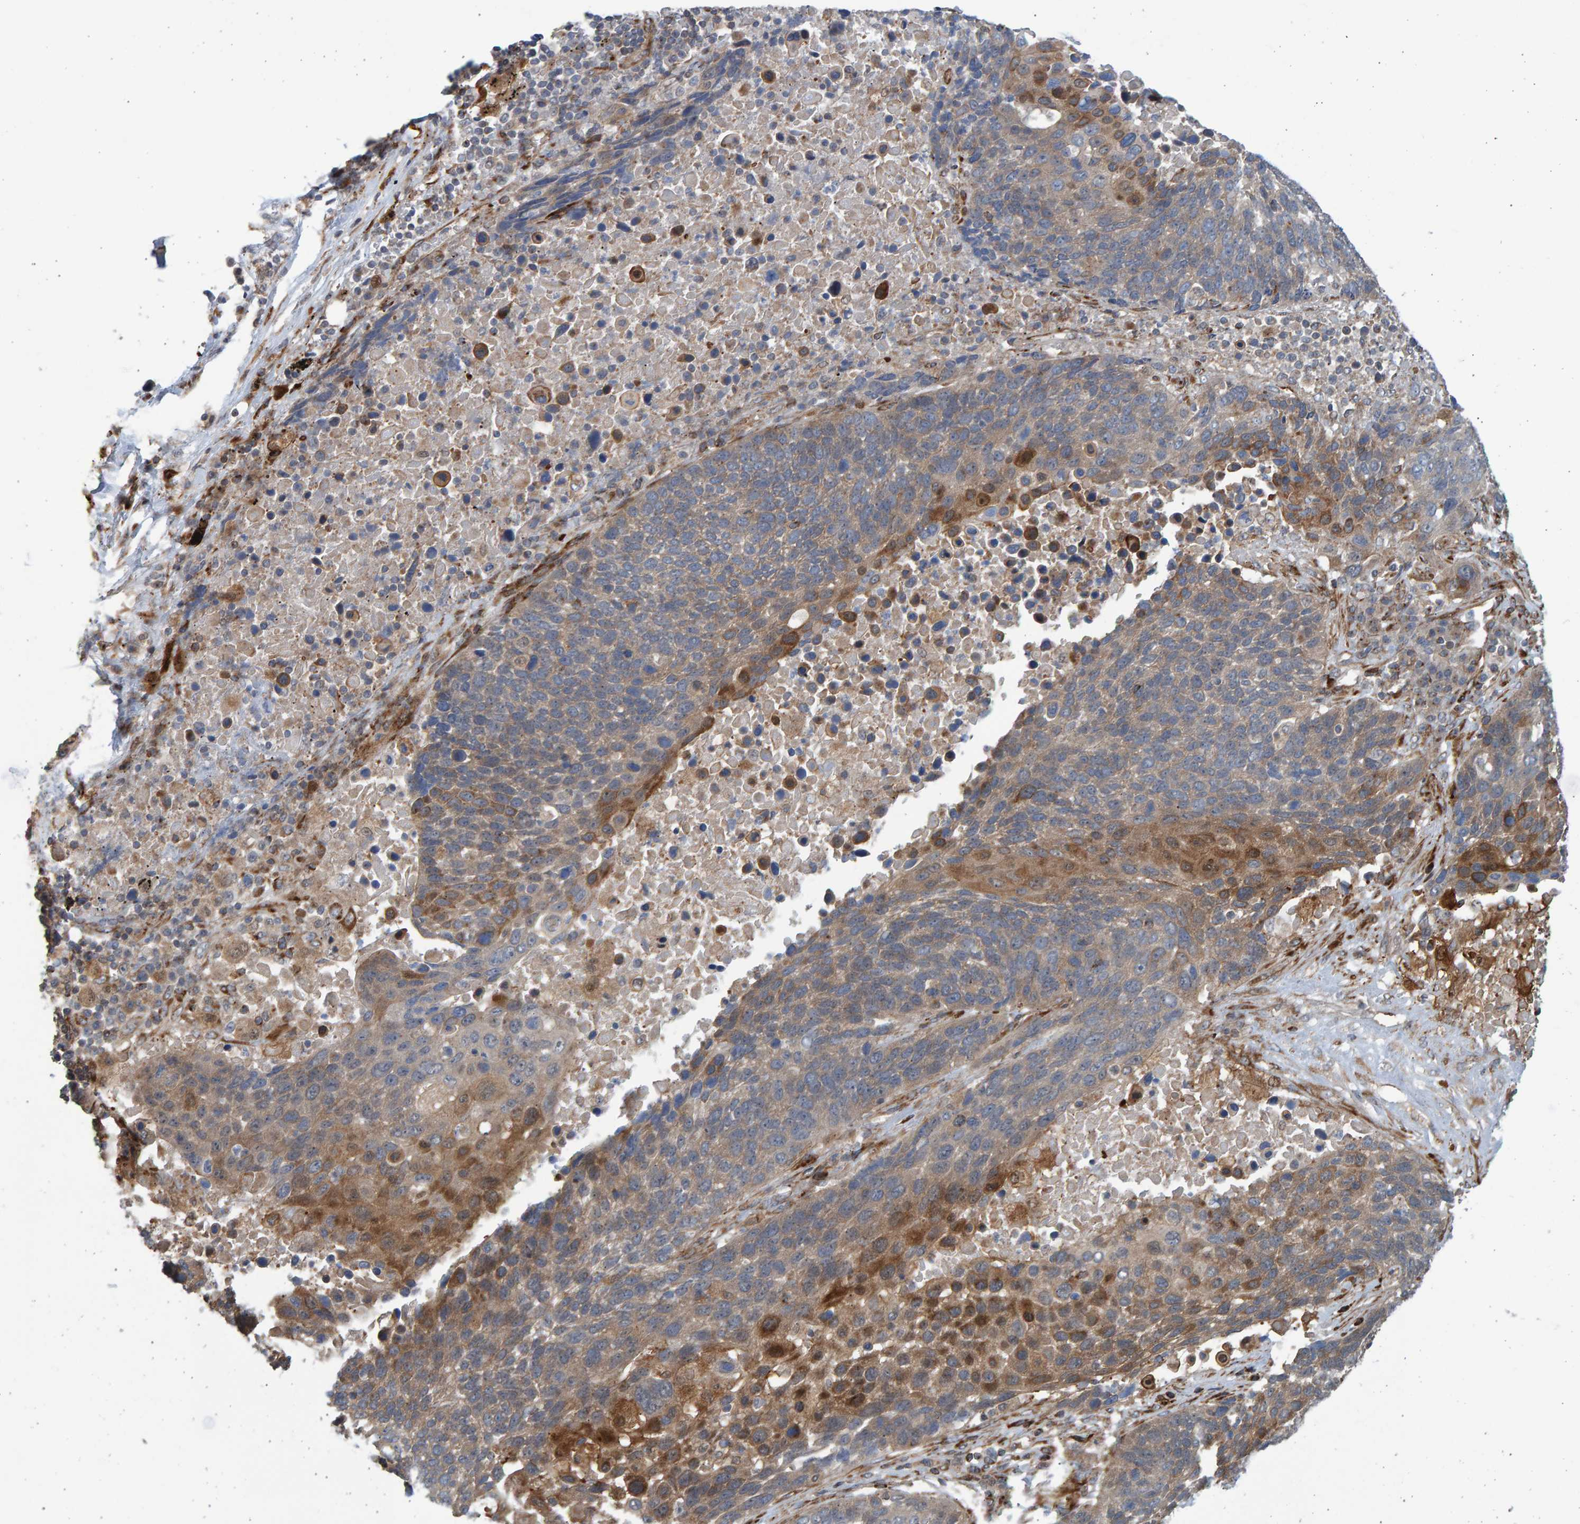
{"staining": {"intensity": "moderate", "quantity": "<25%", "location": "cytoplasmic/membranous"}, "tissue": "lung cancer", "cell_type": "Tumor cells", "image_type": "cancer", "snomed": [{"axis": "morphology", "description": "Squamous cell carcinoma, NOS"}, {"axis": "topography", "description": "Lung"}], "caption": "Brown immunohistochemical staining in human lung cancer (squamous cell carcinoma) reveals moderate cytoplasmic/membranous staining in about <25% of tumor cells. The staining was performed using DAB (3,3'-diaminobenzidine), with brown indicating positive protein expression. Nuclei are stained blue with hematoxylin.", "gene": "LRBA", "patient": {"sex": "male", "age": 66}}